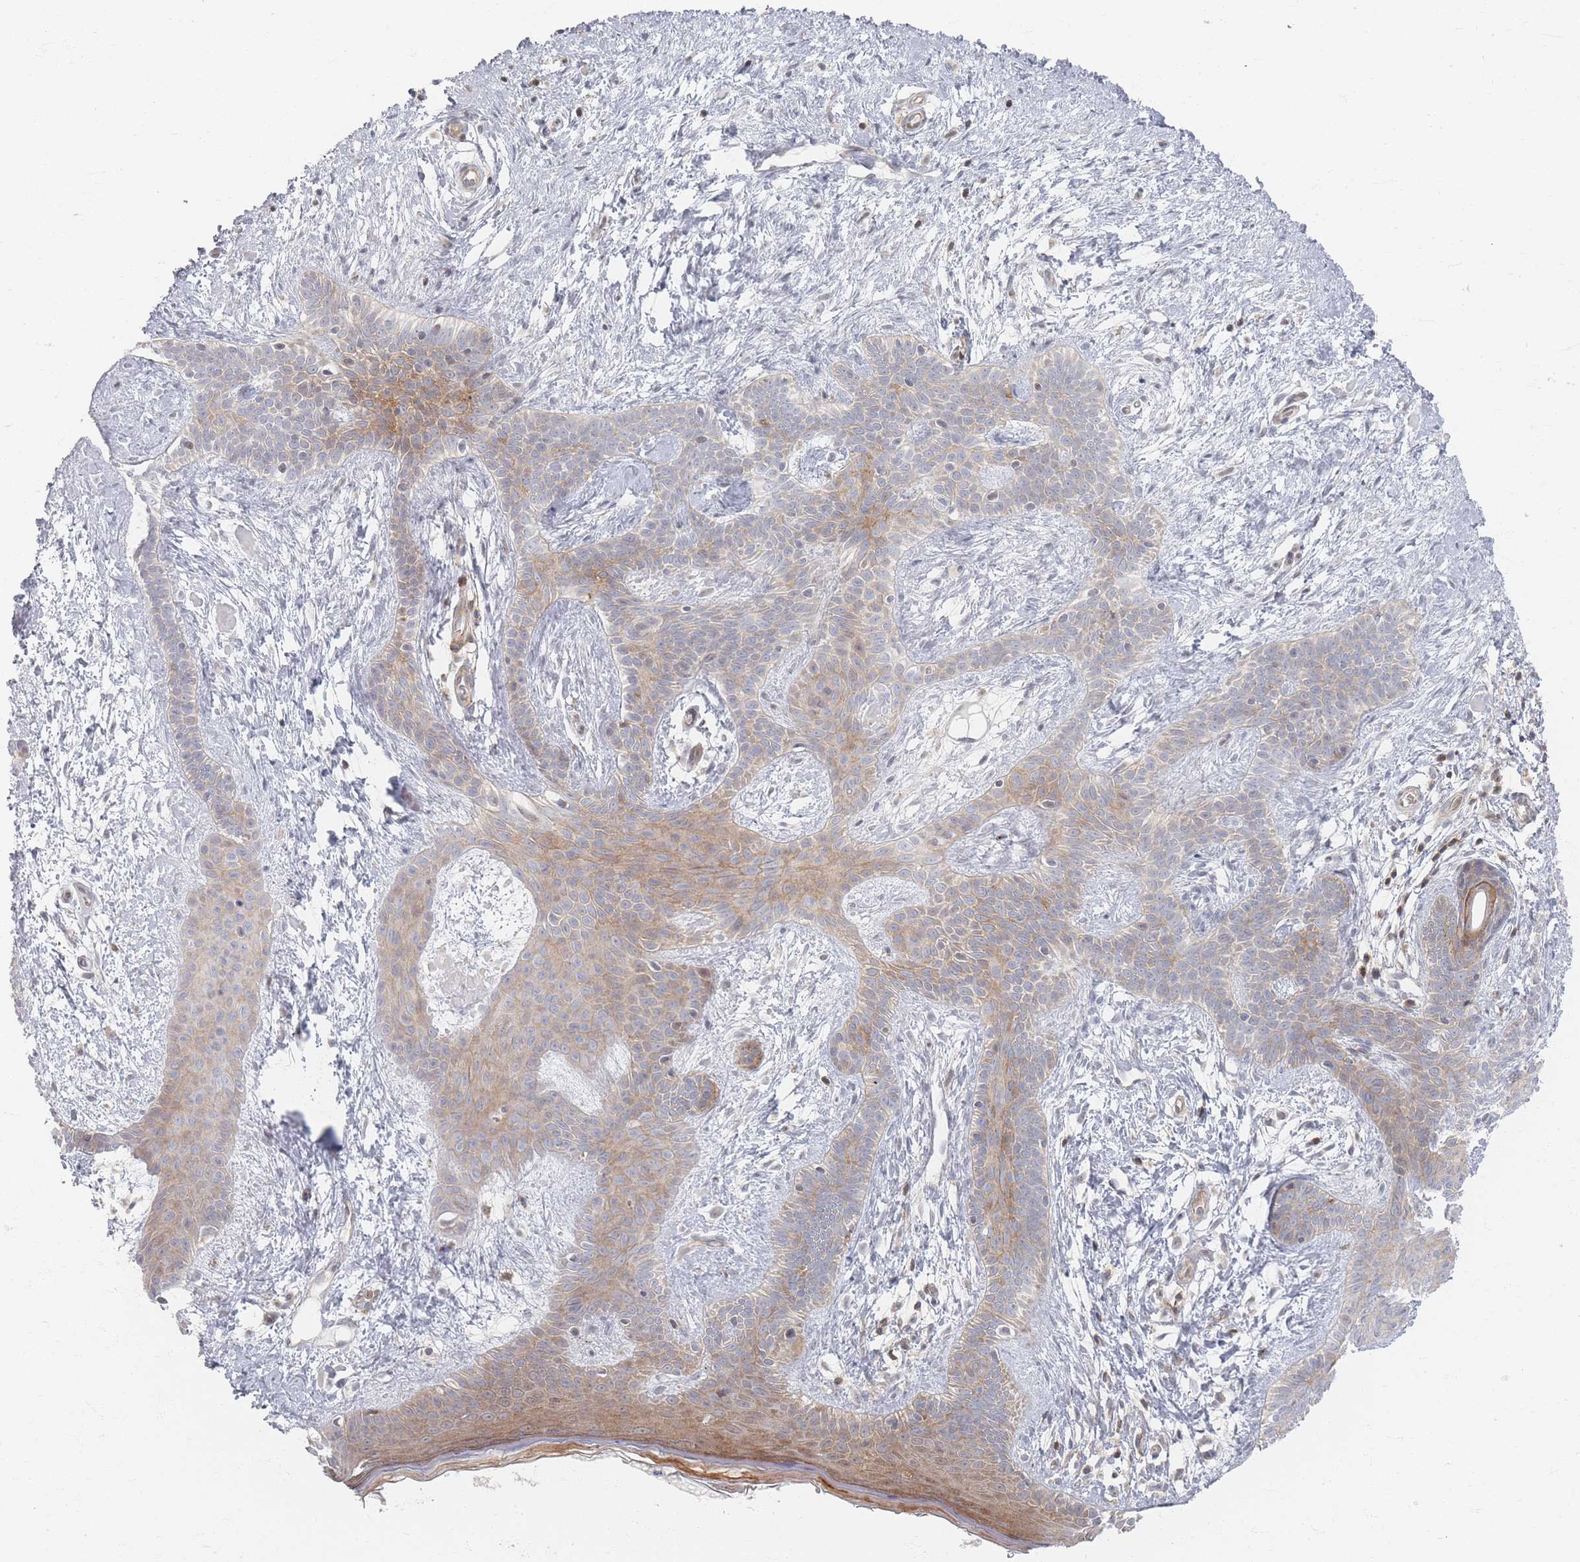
{"staining": {"intensity": "moderate", "quantity": "<25%", "location": "cytoplasmic/membranous"}, "tissue": "skin cancer", "cell_type": "Tumor cells", "image_type": "cancer", "snomed": [{"axis": "morphology", "description": "Basal cell carcinoma"}, {"axis": "topography", "description": "Skin"}], "caption": "Immunohistochemistry histopathology image of neoplastic tissue: human skin cancer stained using immunohistochemistry exhibits low levels of moderate protein expression localized specifically in the cytoplasmic/membranous of tumor cells, appearing as a cytoplasmic/membranous brown color.", "gene": "ZNF852", "patient": {"sex": "male", "age": 78}}